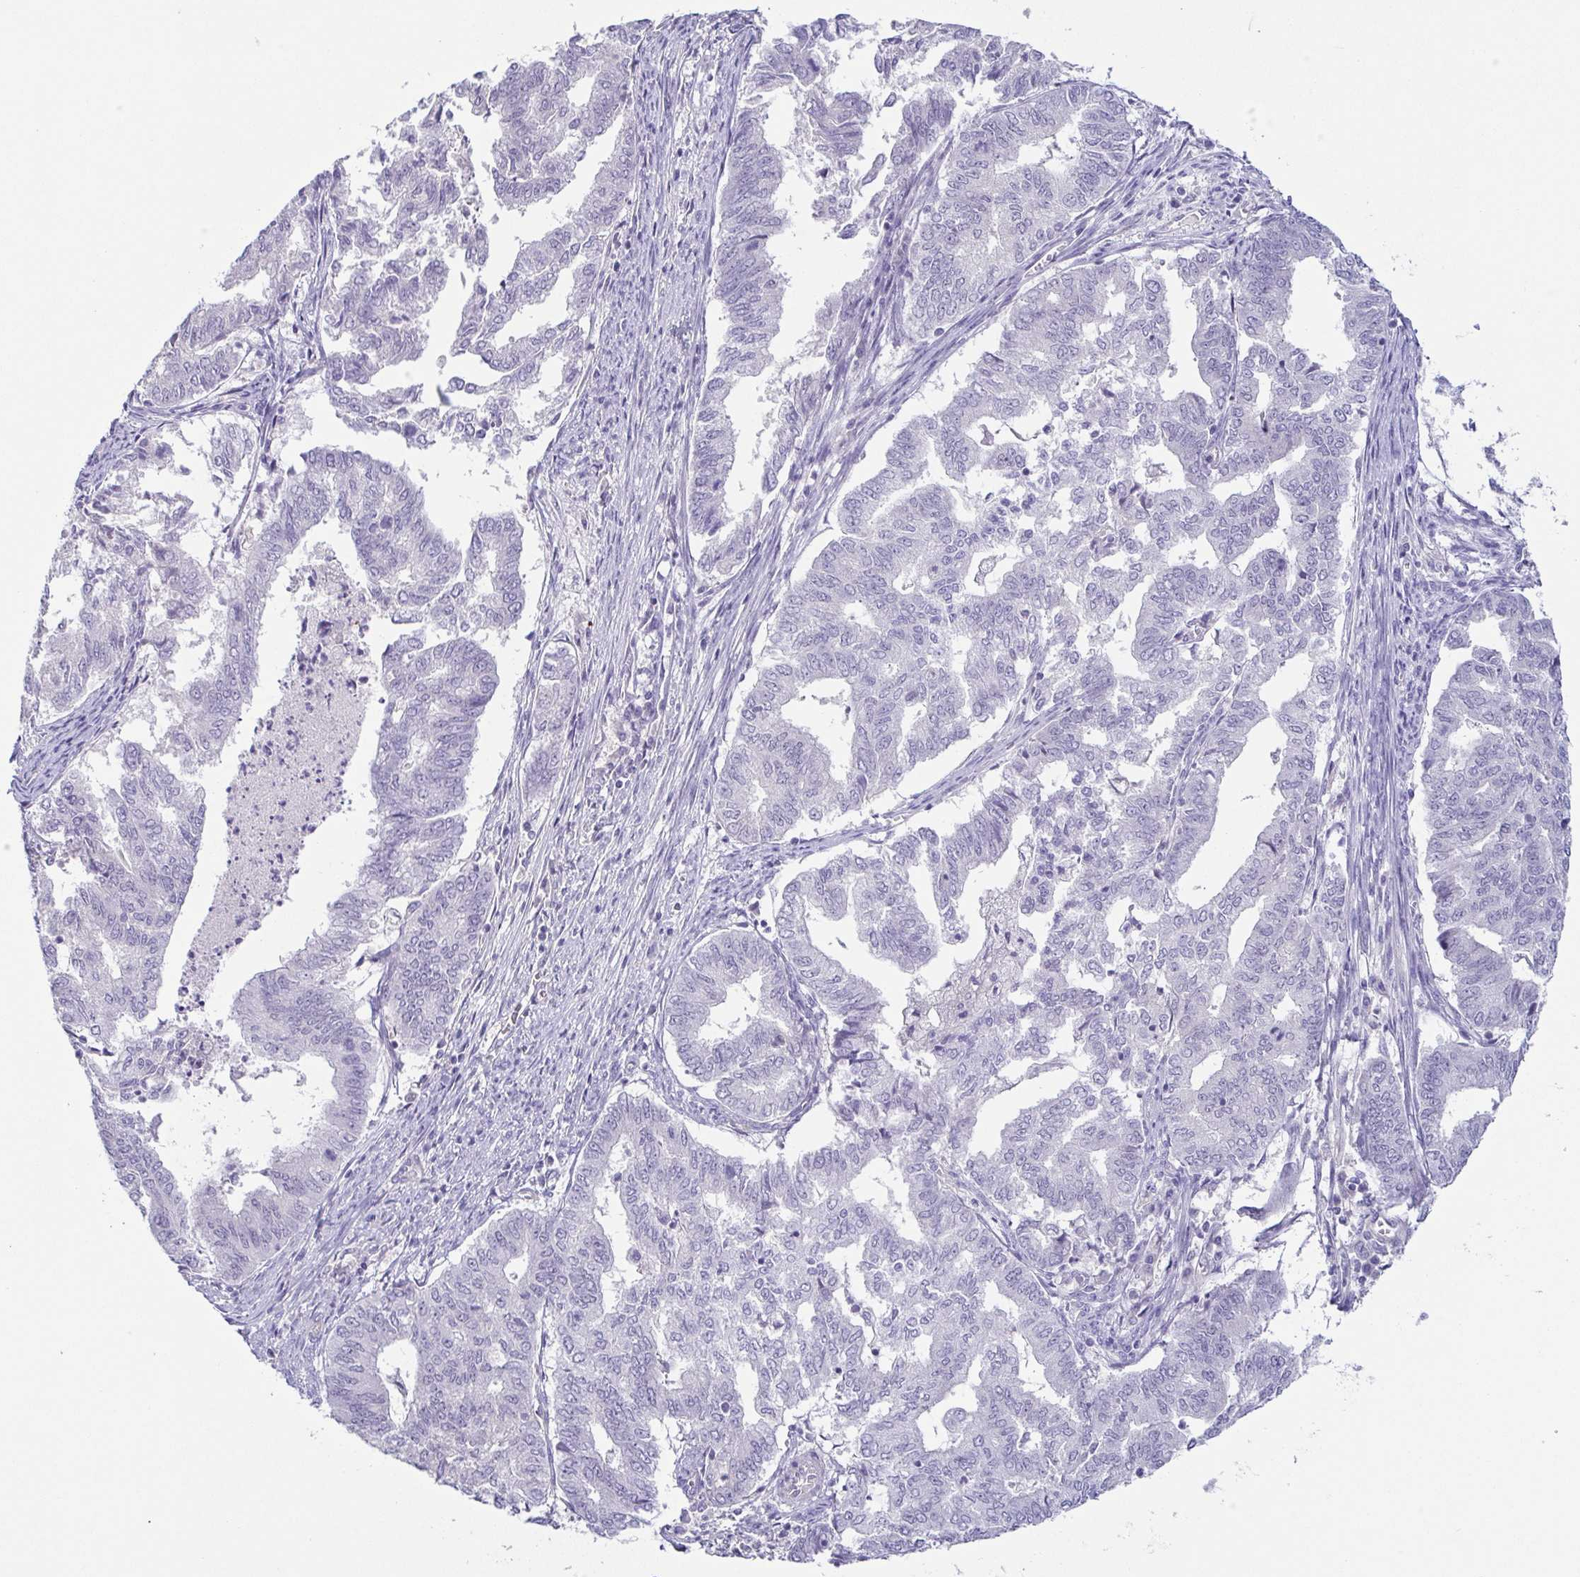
{"staining": {"intensity": "negative", "quantity": "none", "location": "none"}, "tissue": "endometrial cancer", "cell_type": "Tumor cells", "image_type": "cancer", "snomed": [{"axis": "morphology", "description": "Adenocarcinoma, NOS"}, {"axis": "topography", "description": "Endometrium"}], "caption": "This is an IHC histopathology image of adenocarcinoma (endometrial). There is no staining in tumor cells.", "gene": "COL17A1", "patient": {"sex": "female", "age": 79}}